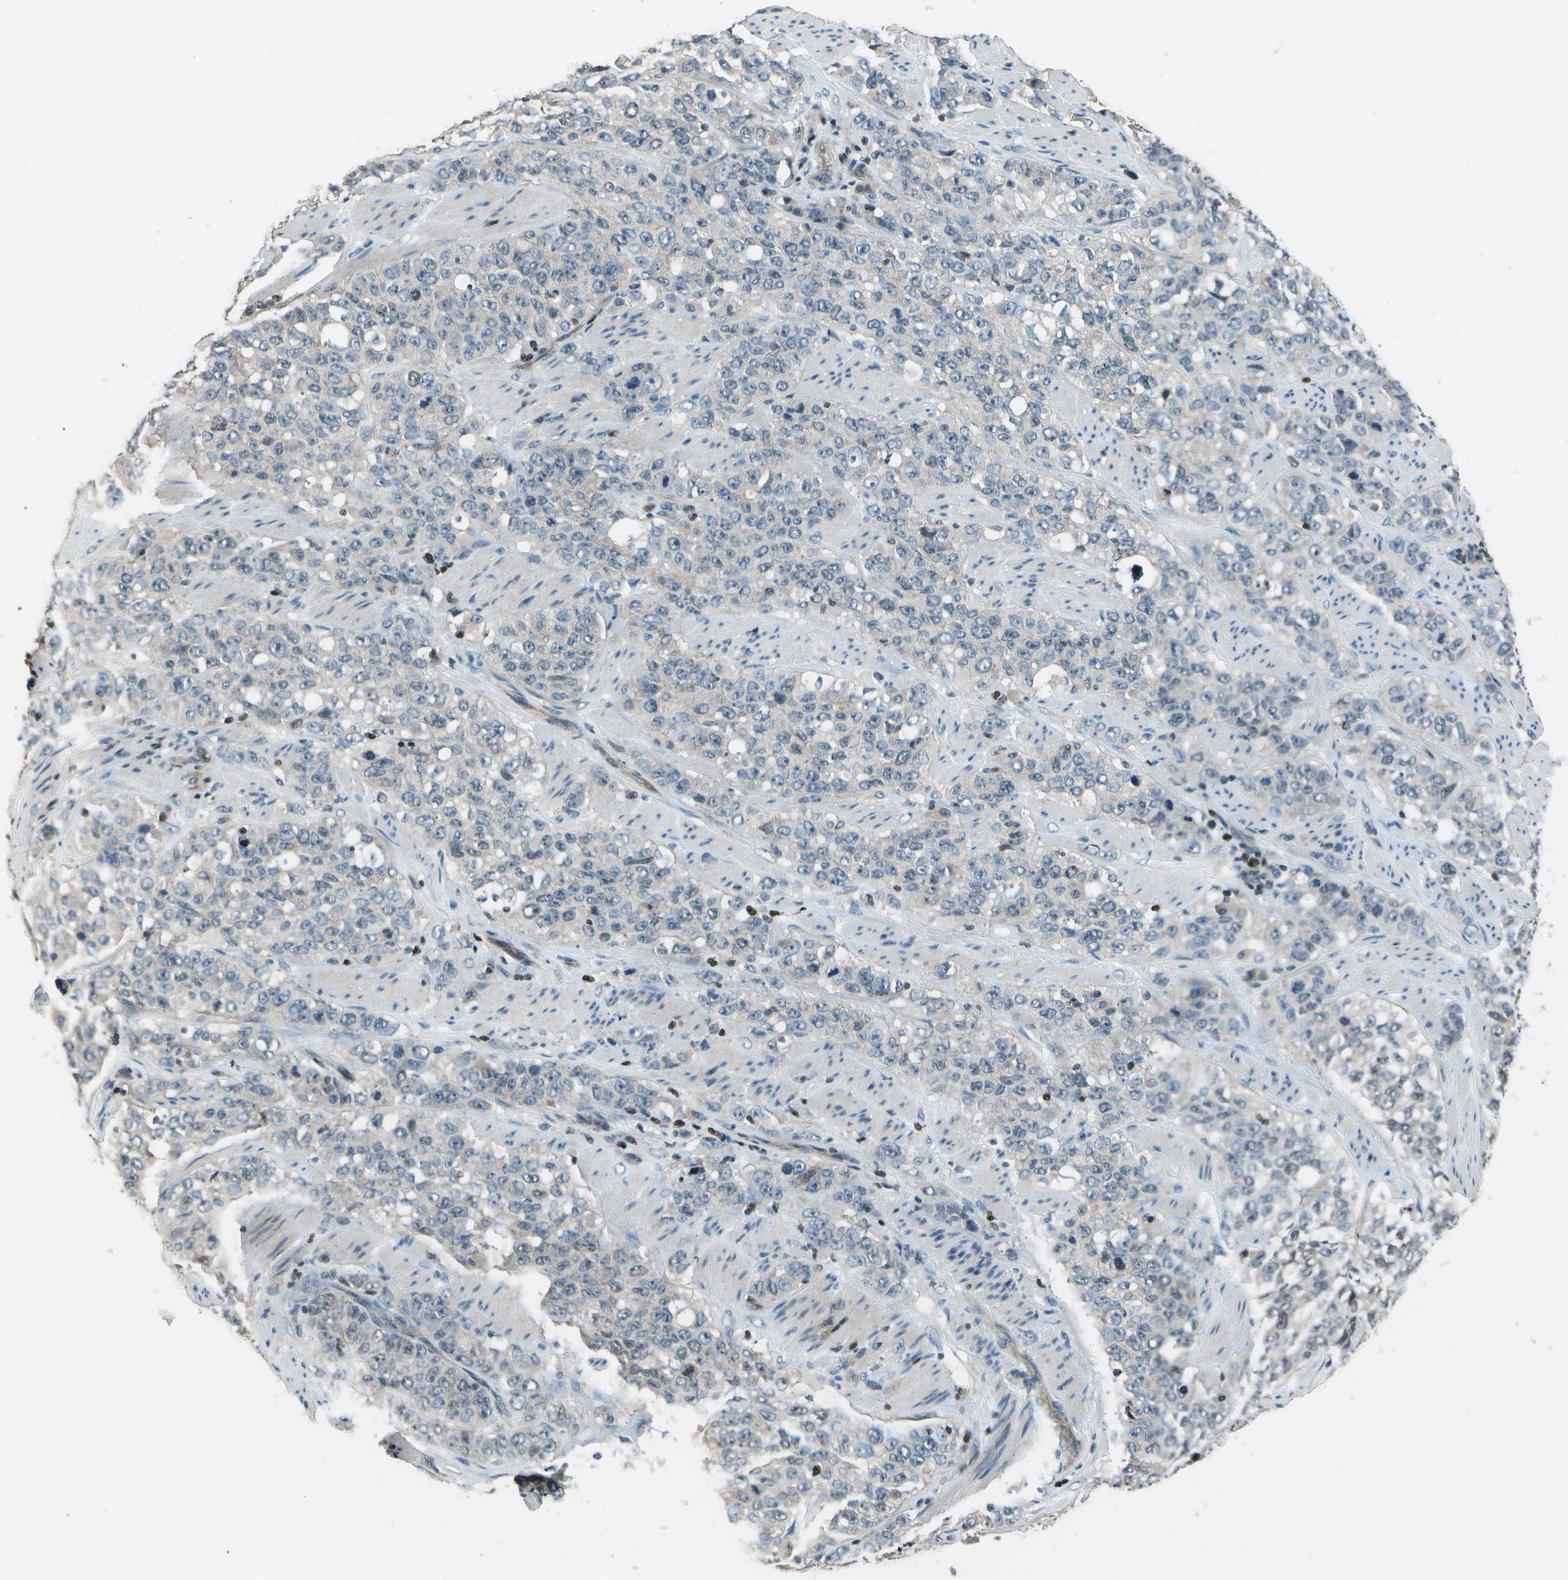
{"staining": {"intensity": "weak", "quantity": "<25%", "location": "nuclear"}, "tissue": "stomach cancer", "cell_type": "Tumor cells", "image_type": "cancer", "snomed": [{"axis": "morphology", "description": "Adenocarcinoma, NOS"}, {"axis": "topography", "description": "Stomach"}], "caption": "IHC histopathology image of neoplastic tissue: adenocarcinoma (stomach) stained with DAB exhibits no significant protein expression in tumor cells.", "gene": "PDLIM1", "patient": {"sex": "male", "age": 48}}